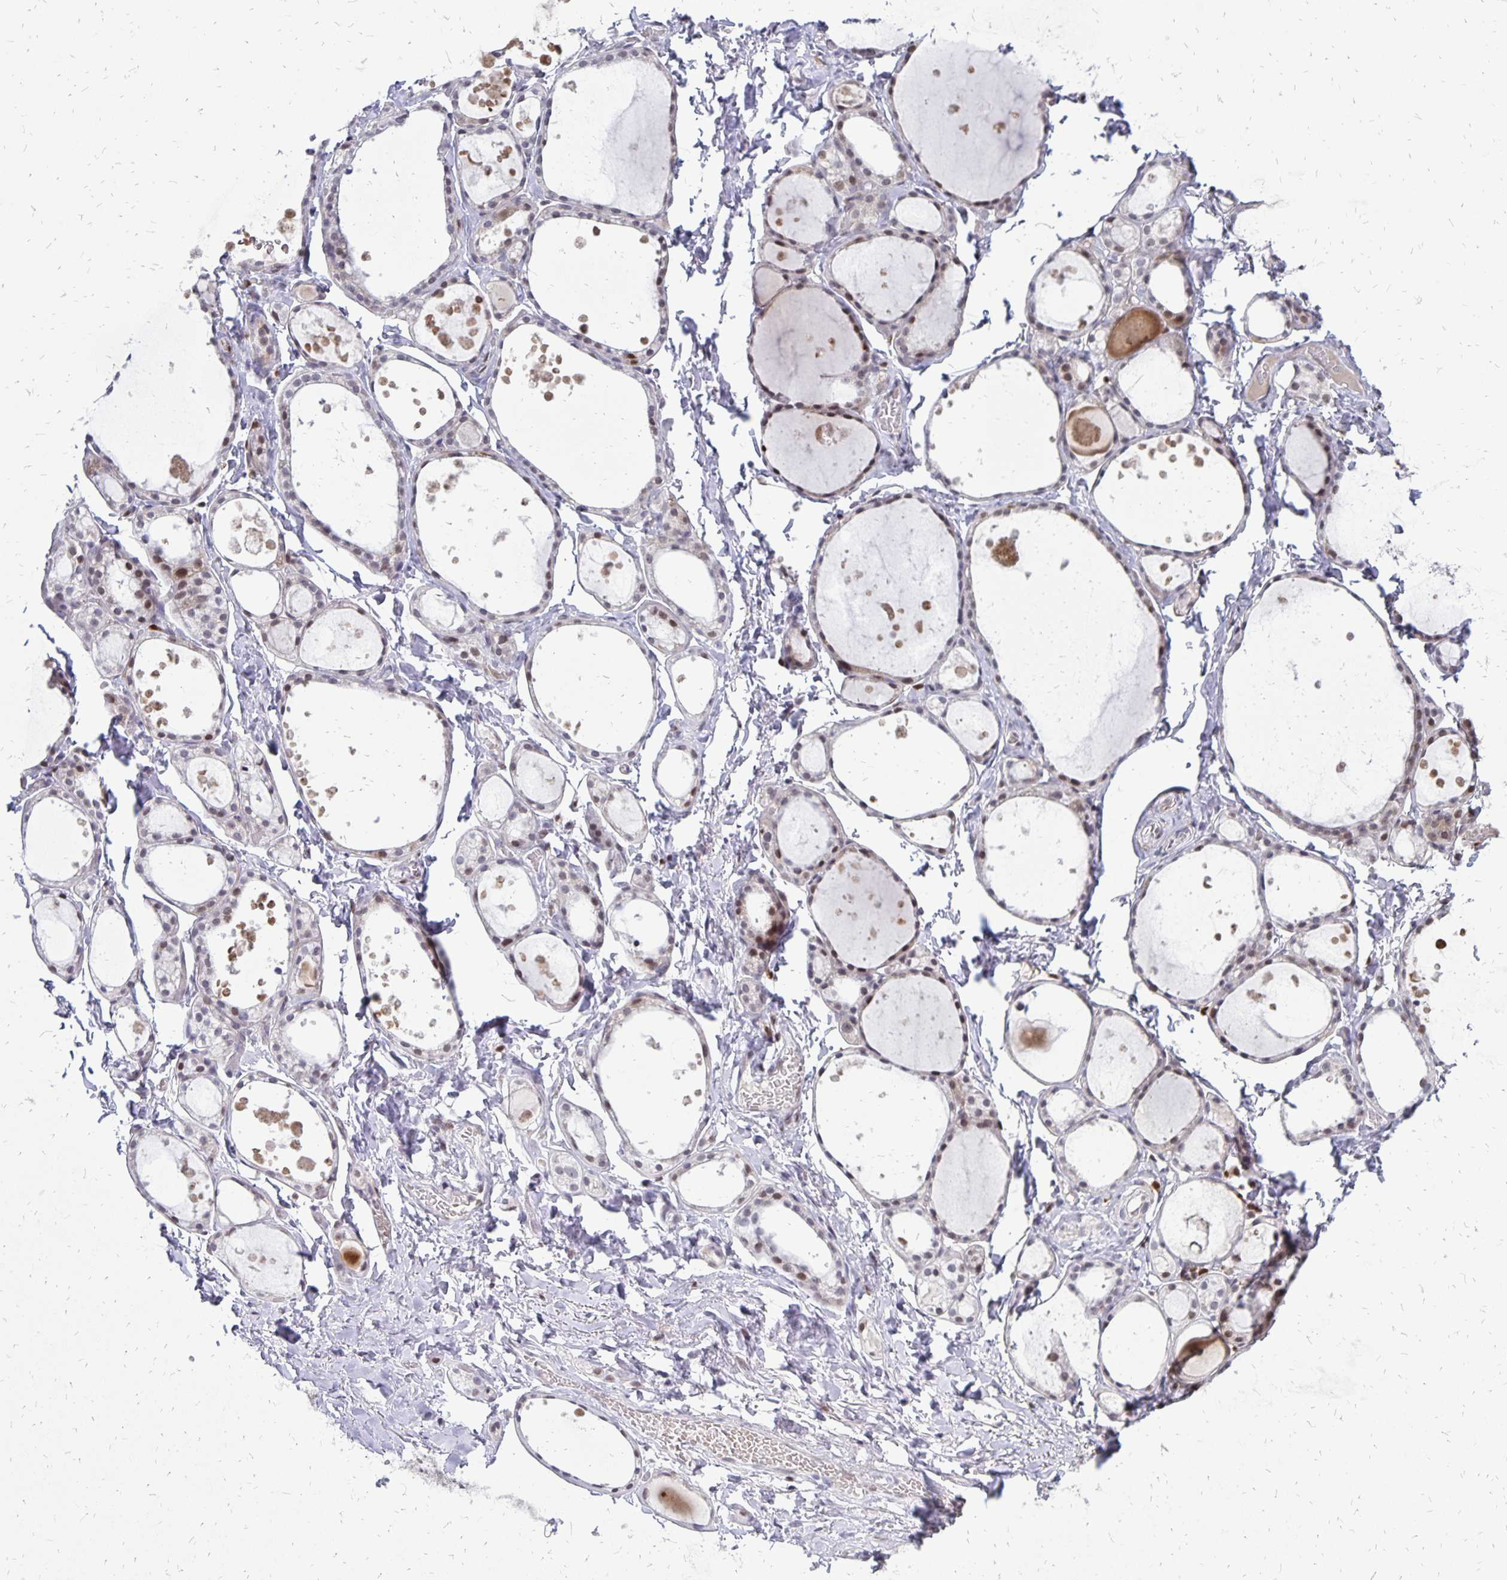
{"staining": {"intensity": "weak", "quantity": "<25%", "location": "nuclear"}, "tissue": "thyroid gland", "cell_type": "Glandular cells", "image_type": "normal", "snomed": [{"axis": "morphology", "description": "Normal tissue, NOS"}, {"axis": "topography", "description": "Thyroid gland"}], "caption": "High power microscopy micrograph of an IHC photomicrograph of unremarkable thyroid gland, revealing no significant staining in glandular cells.", "gene": "DCK", "patient": {"sex": "male", "age": 68}}